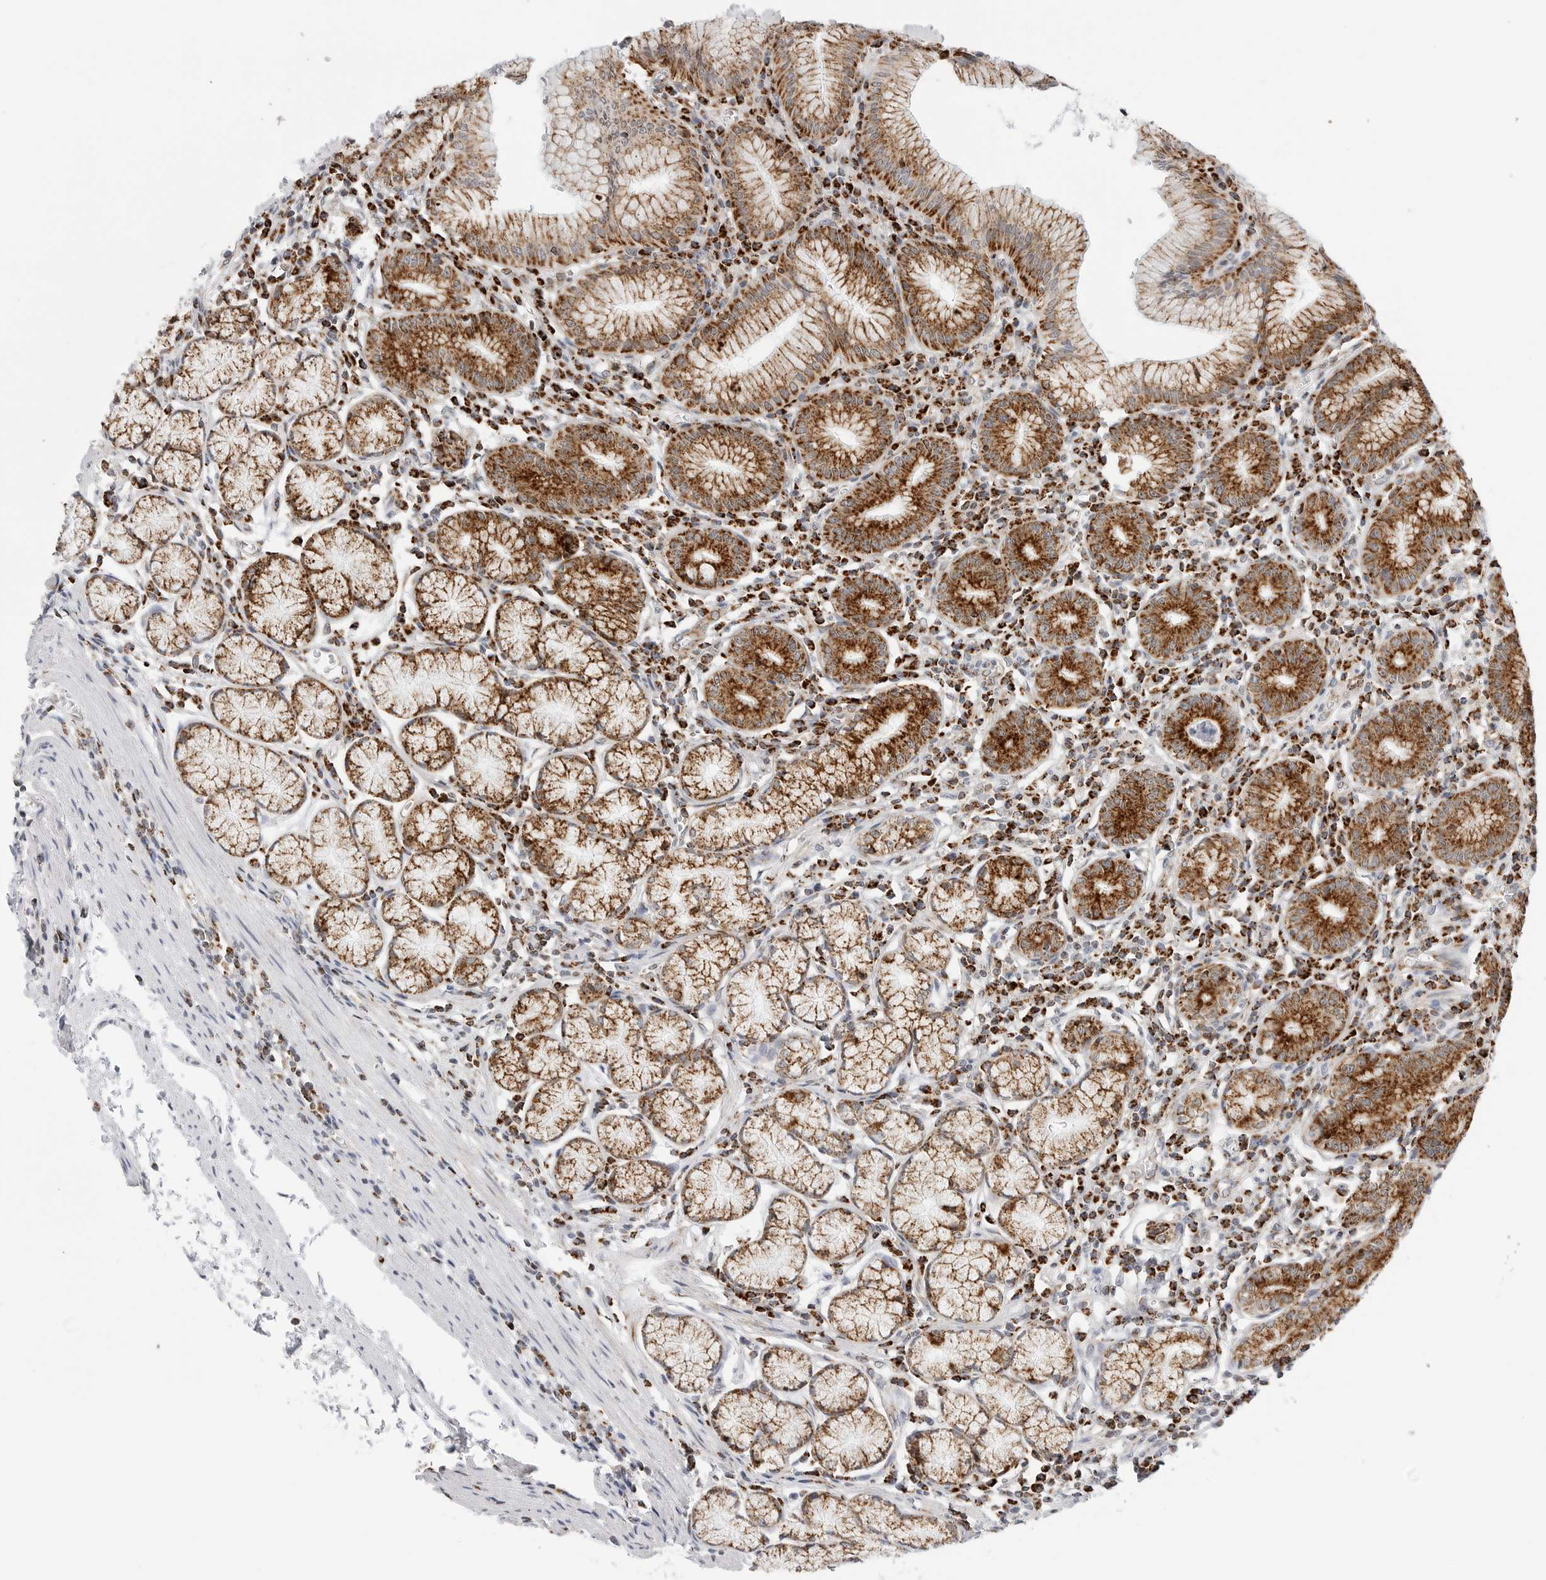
{"staining": {"intensity": "strong", "quantity": ">75%", "location": "cytoplasmic/membranous"}, "tissue": "stomach", "cell_type": "Glandular cells", "image_type": "normal", "snomed": [{"axis": "morphology", "description": "Normal tissue, NOS"}, {"axis": "topography", "description": "Stomach"}], "caption": "Protein staining exhibits strong cytoplasmic/membranous staining in about >75% of glandular cells in unremarkable stomach.", "gene": "ATP5IF1", "patient": {"sex": "male", "age": 55}}